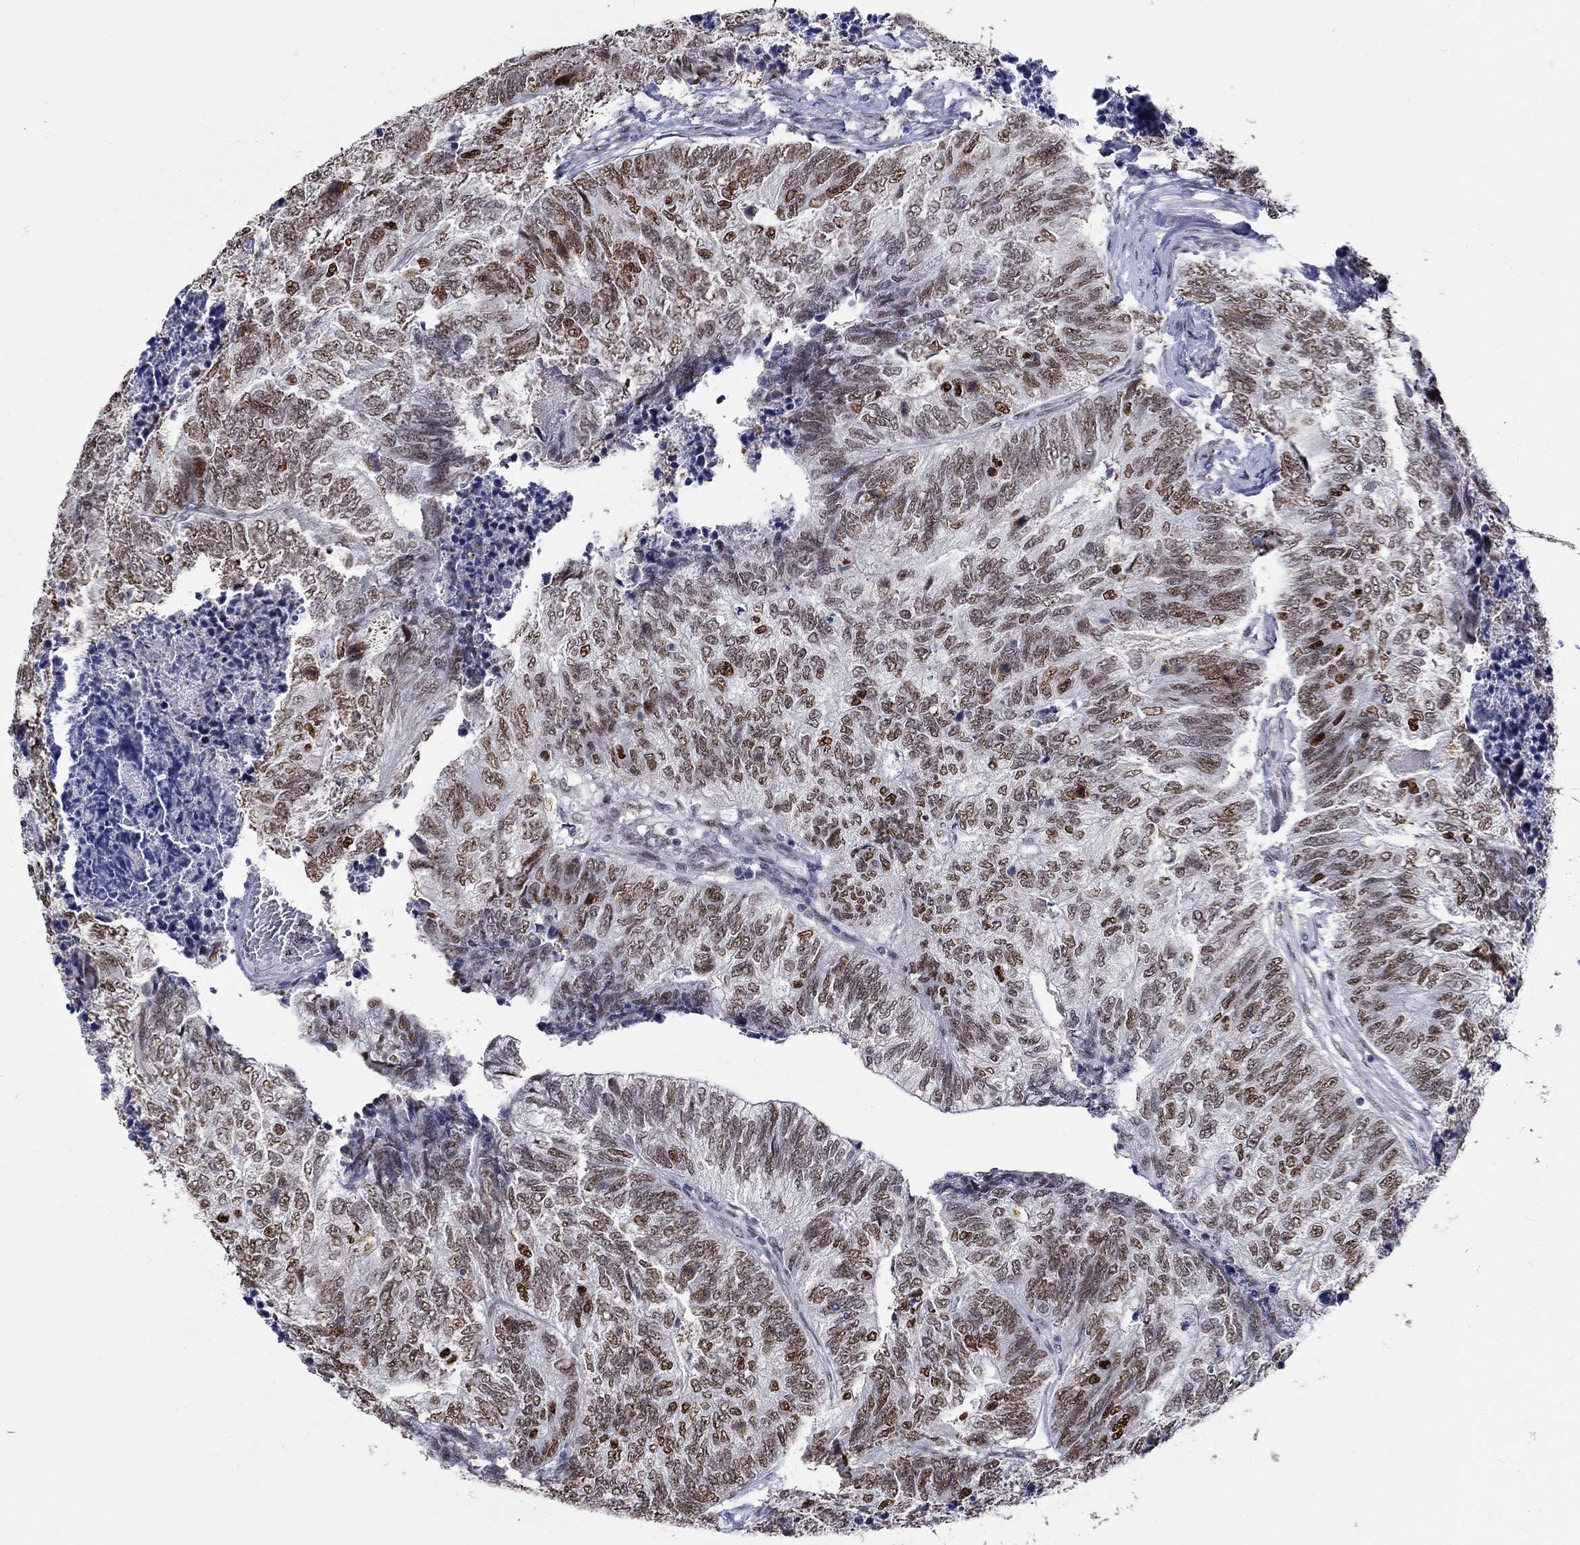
{"staining": {"intensity": "moderate", "quantity": ">75%", "location": "nuclear"}, "tissue": "colorectal cancer", "cell_type": "Tumor cells", "image_type": "cancer", "snomed": [{"axis": "morphology", "description": "Adenocarcinoma, NOS"}, {"axis": "topography", "description": "Colon"}], "caption": "Immunohistochemical staining of colorectal cancer reveals medium levels of moderate nuclear expression in about >75% of tumor cells. Immunohistochemistry stains the protein of interest in brown and the nuclei are stained blue.", "gene": "GATA2", "patient": {"sex": "female", "age": 67}}